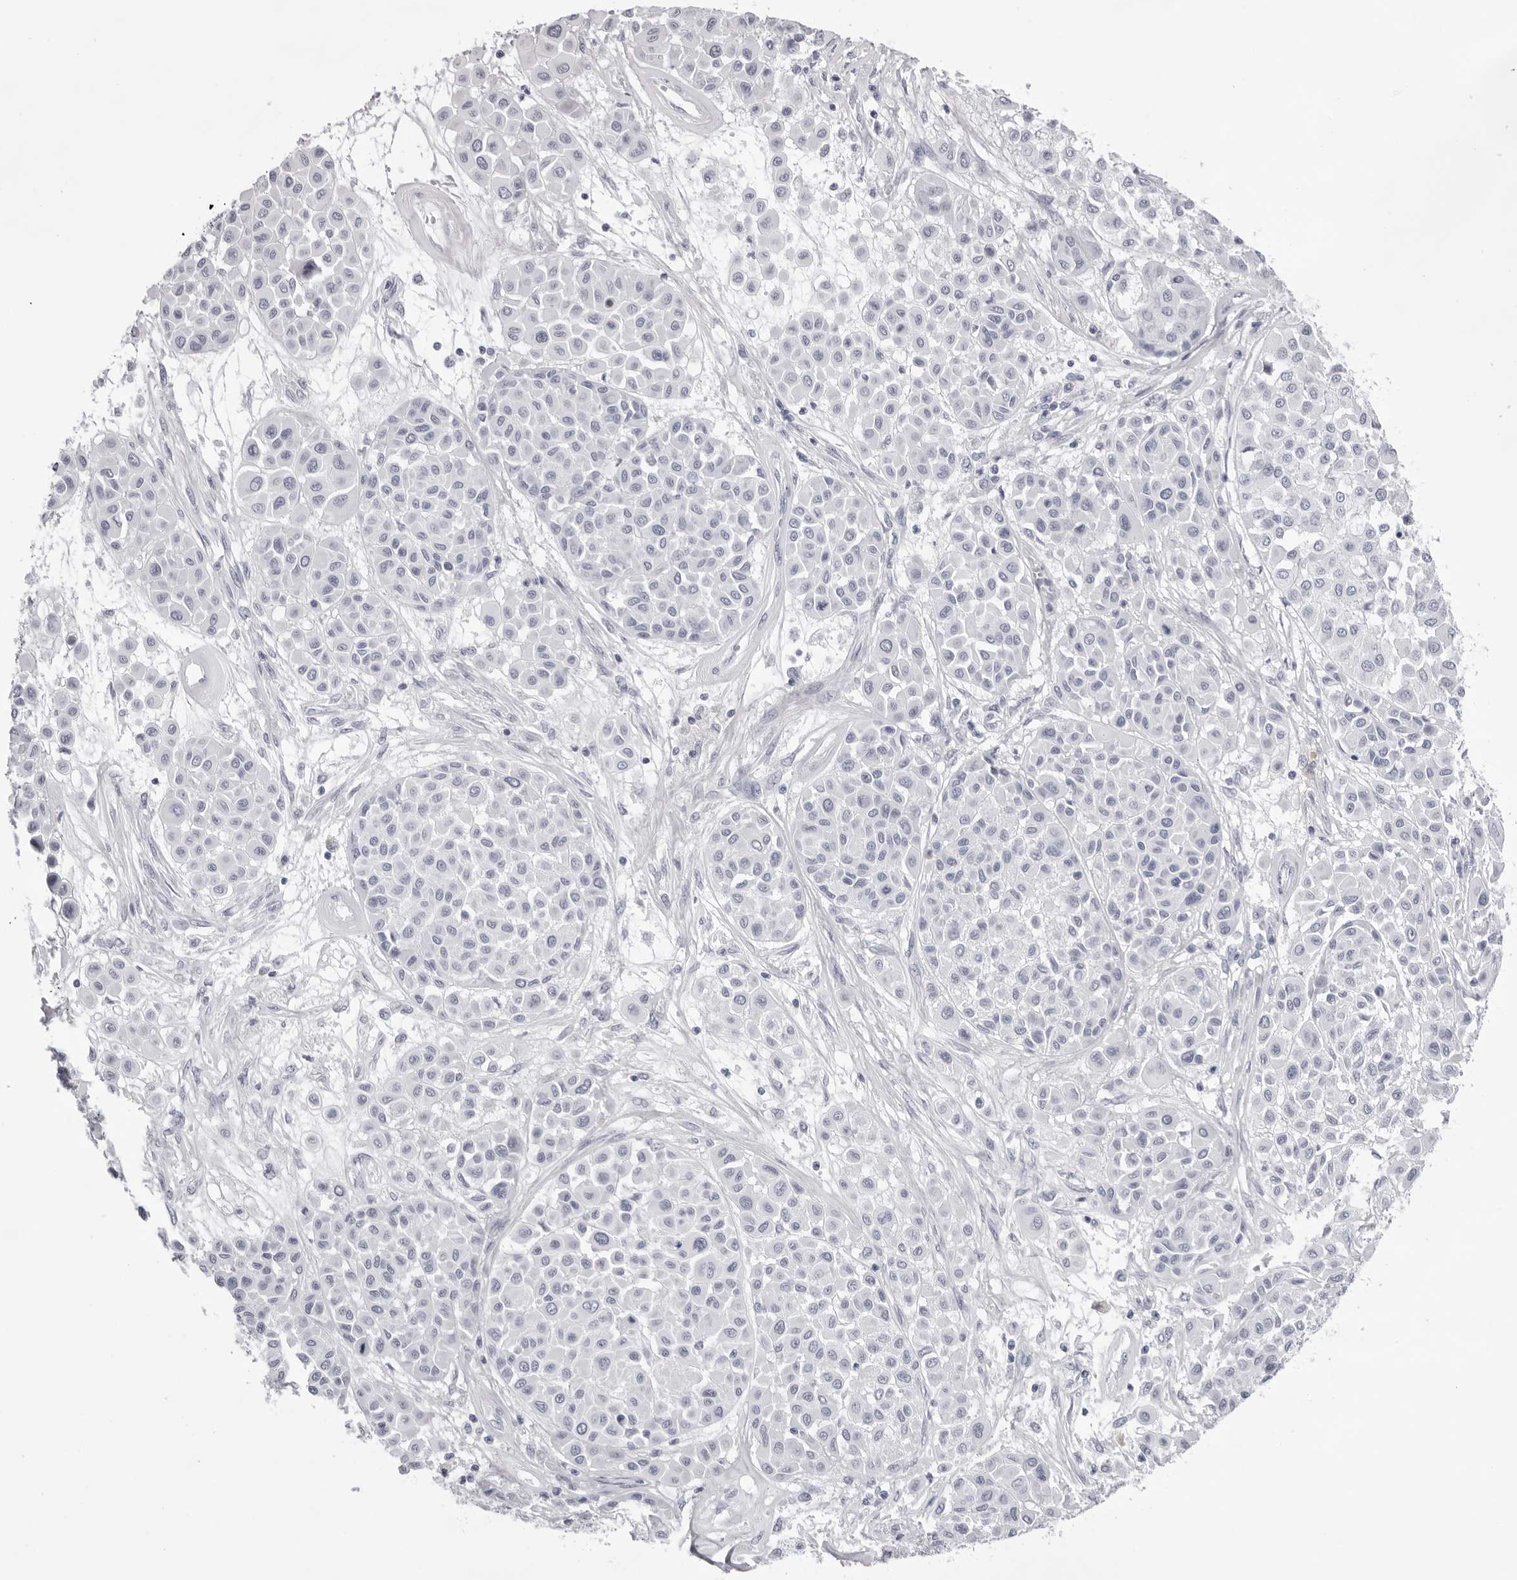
{"staining": {"intensity": "negative", "quantity": "none", "location": "none"}, "tissue": "melanoma", "cell_type": "Tumor cells", "image_type": "cancer", "snomed": [{"axis": "morphology", "description": "Malignant melanoma, Metastatic site"}, {"axis": "topography", "description": "Soft tissue"}], "caption": "This histopathology image is of malignant melanoma (metastatic site) stained with immunohistochemistry (IHC) to label a protein in brown with the nuclei are counter-stained blue. There is no staining in tumor cells.", "gene": "TMOD4", "patient": {"sex": "male", "age": 41}}